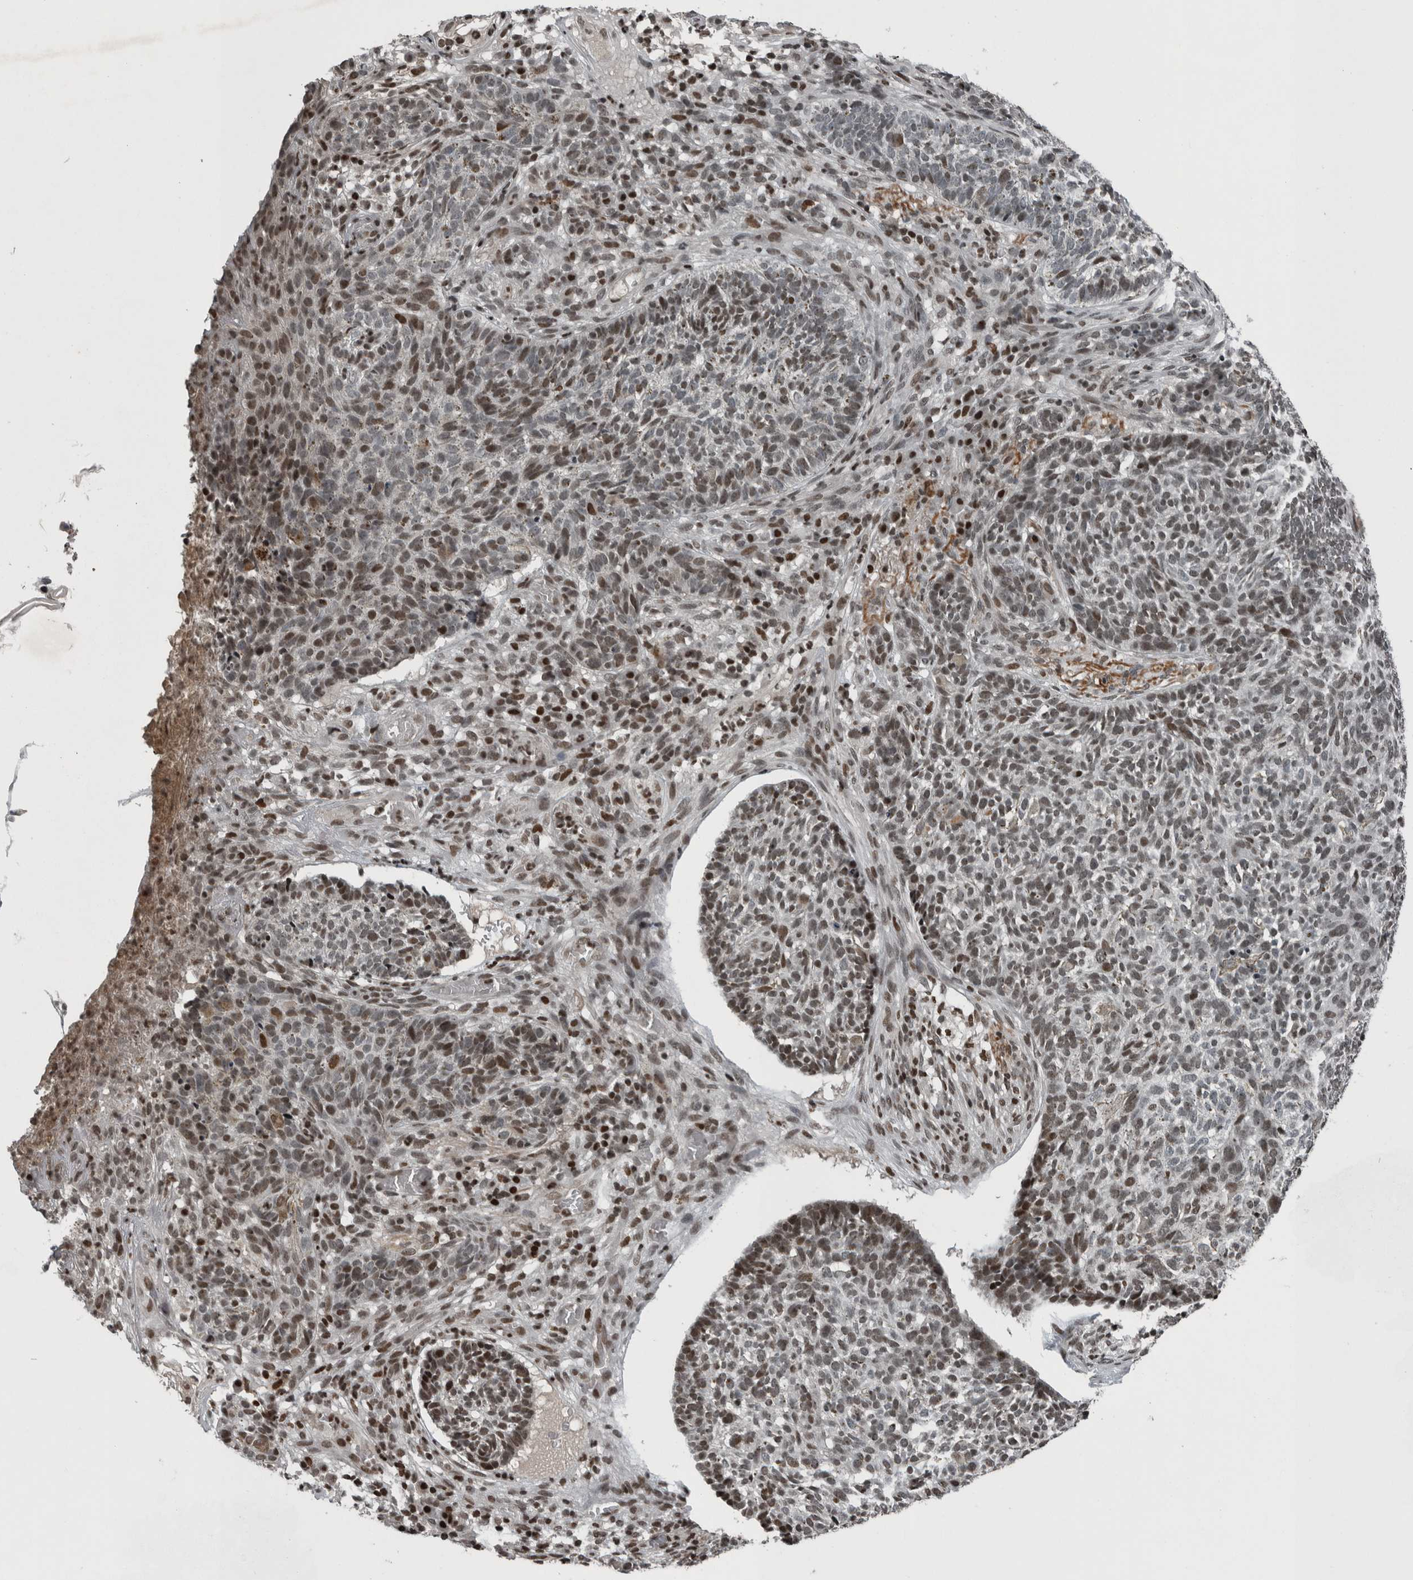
{"staining": {"intensity": "moderate", "quantity": ">75%", "location": "nuclear"}, "tissue": "skin cancer", "cell_type": "Tumor cells", "image_type": "cancer", "snomed": [{"axis": "morphology", "description": "Basal cell carcinoma"}, {"axis": "topography", "description": "Skin"}], "caption": "High-power microscopy captured an immunohistochemistry (IHC) micrograph of skin basal cell carcinoma, revealing moderate nuclear expression in approximately >75% of tumor cells.", "gene": "UNC50", "patient": {"sex": "male", "age": 85}}